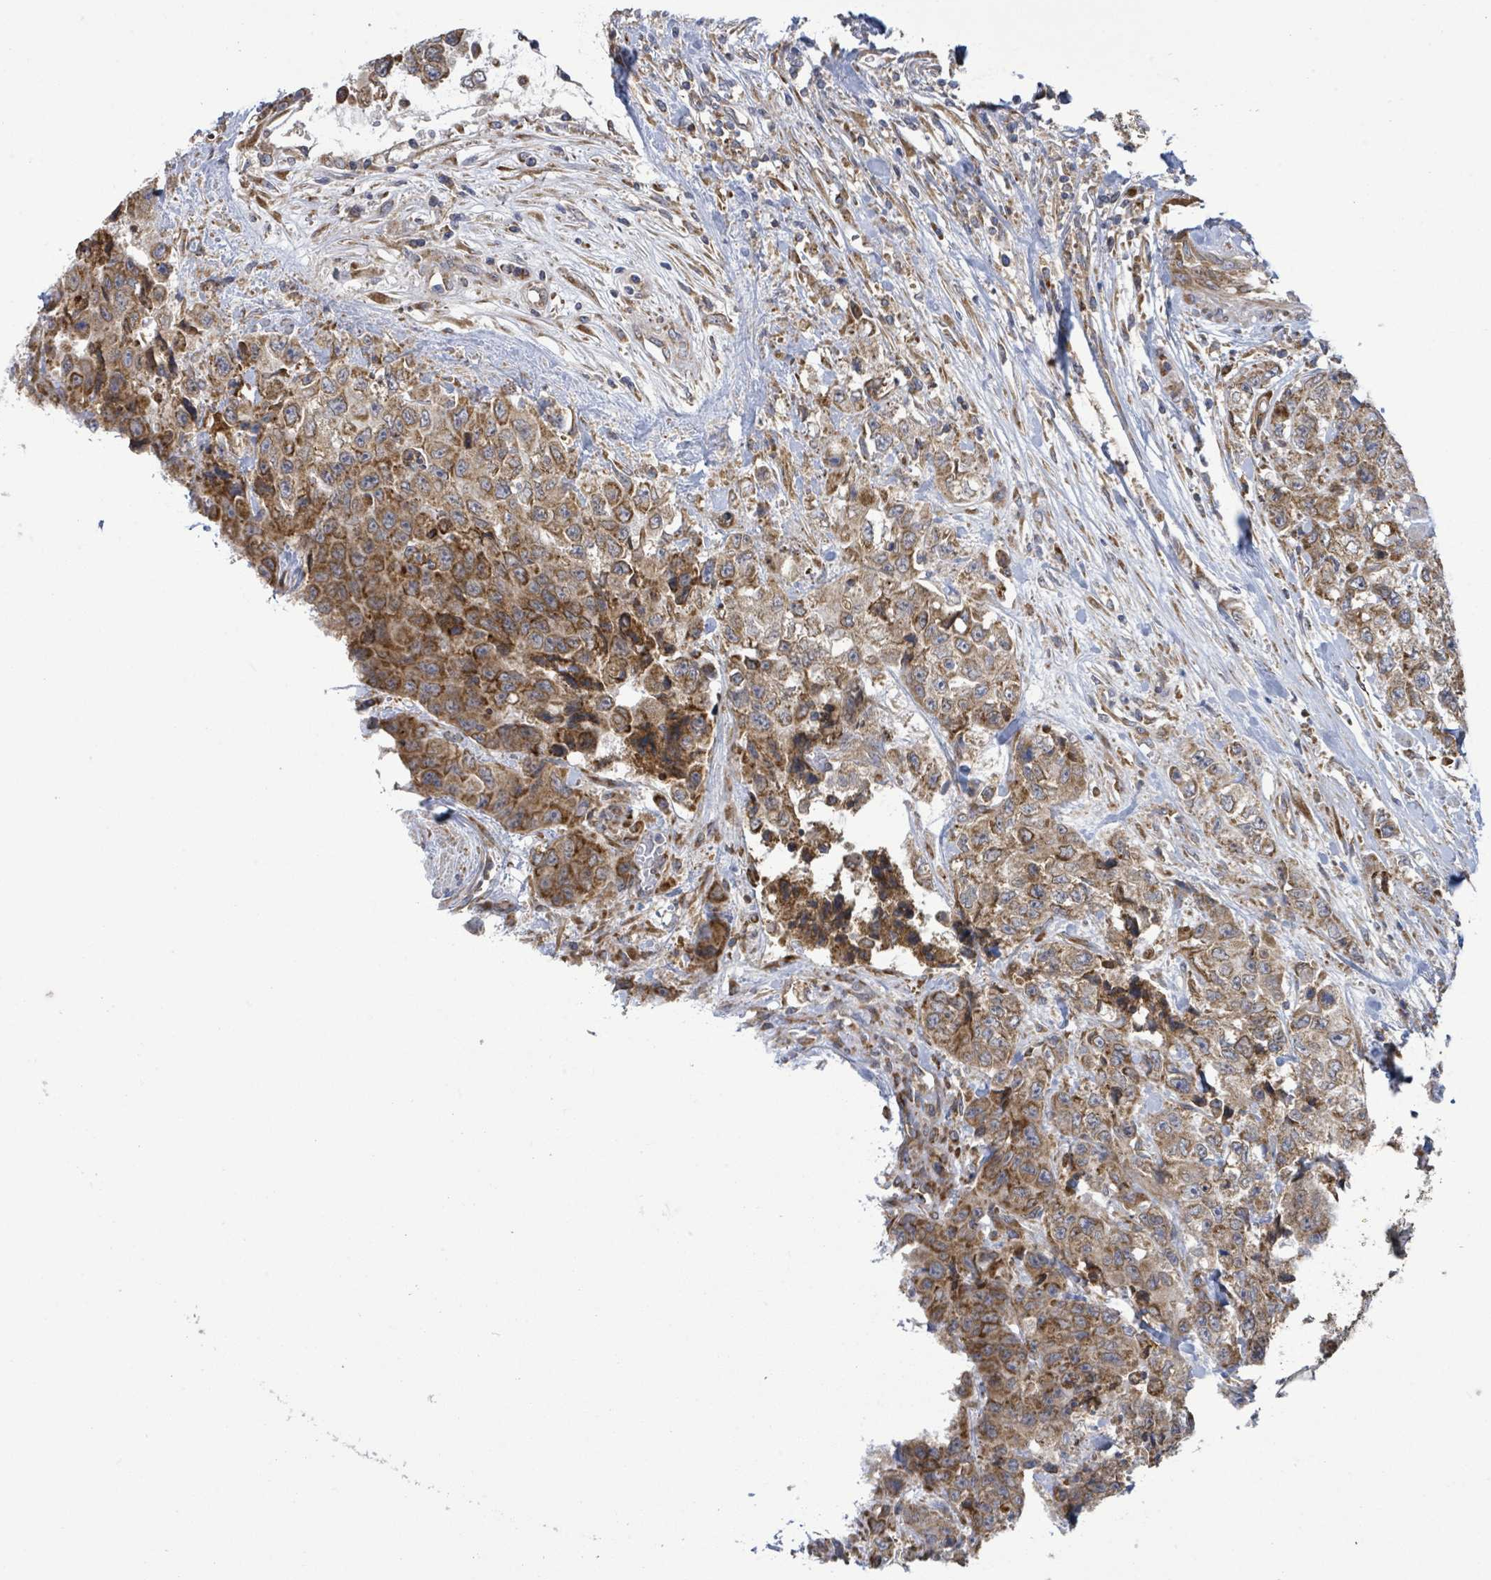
{"staining": {"intensity": "moderate", "quantity": ">75%", "location": "cytoplasmic/membranous"}, "tissue": "urothelial cancer", "cell_type": "Tumor cells", "image_type": "cancer", "snomed": [{"axis": "morphology", "description": "Urothelial carcinoma, High grade"}, {"axis": "topography", "description": "Urinary bladder"}], "caption": "A brown stain shows moderate cytoplasmic/membranous staining of a protein in human high-grade urothelial carcinoma tumor cells.", "gene": "NOMO1", "patient": {"sex": "female", "age": 78}}